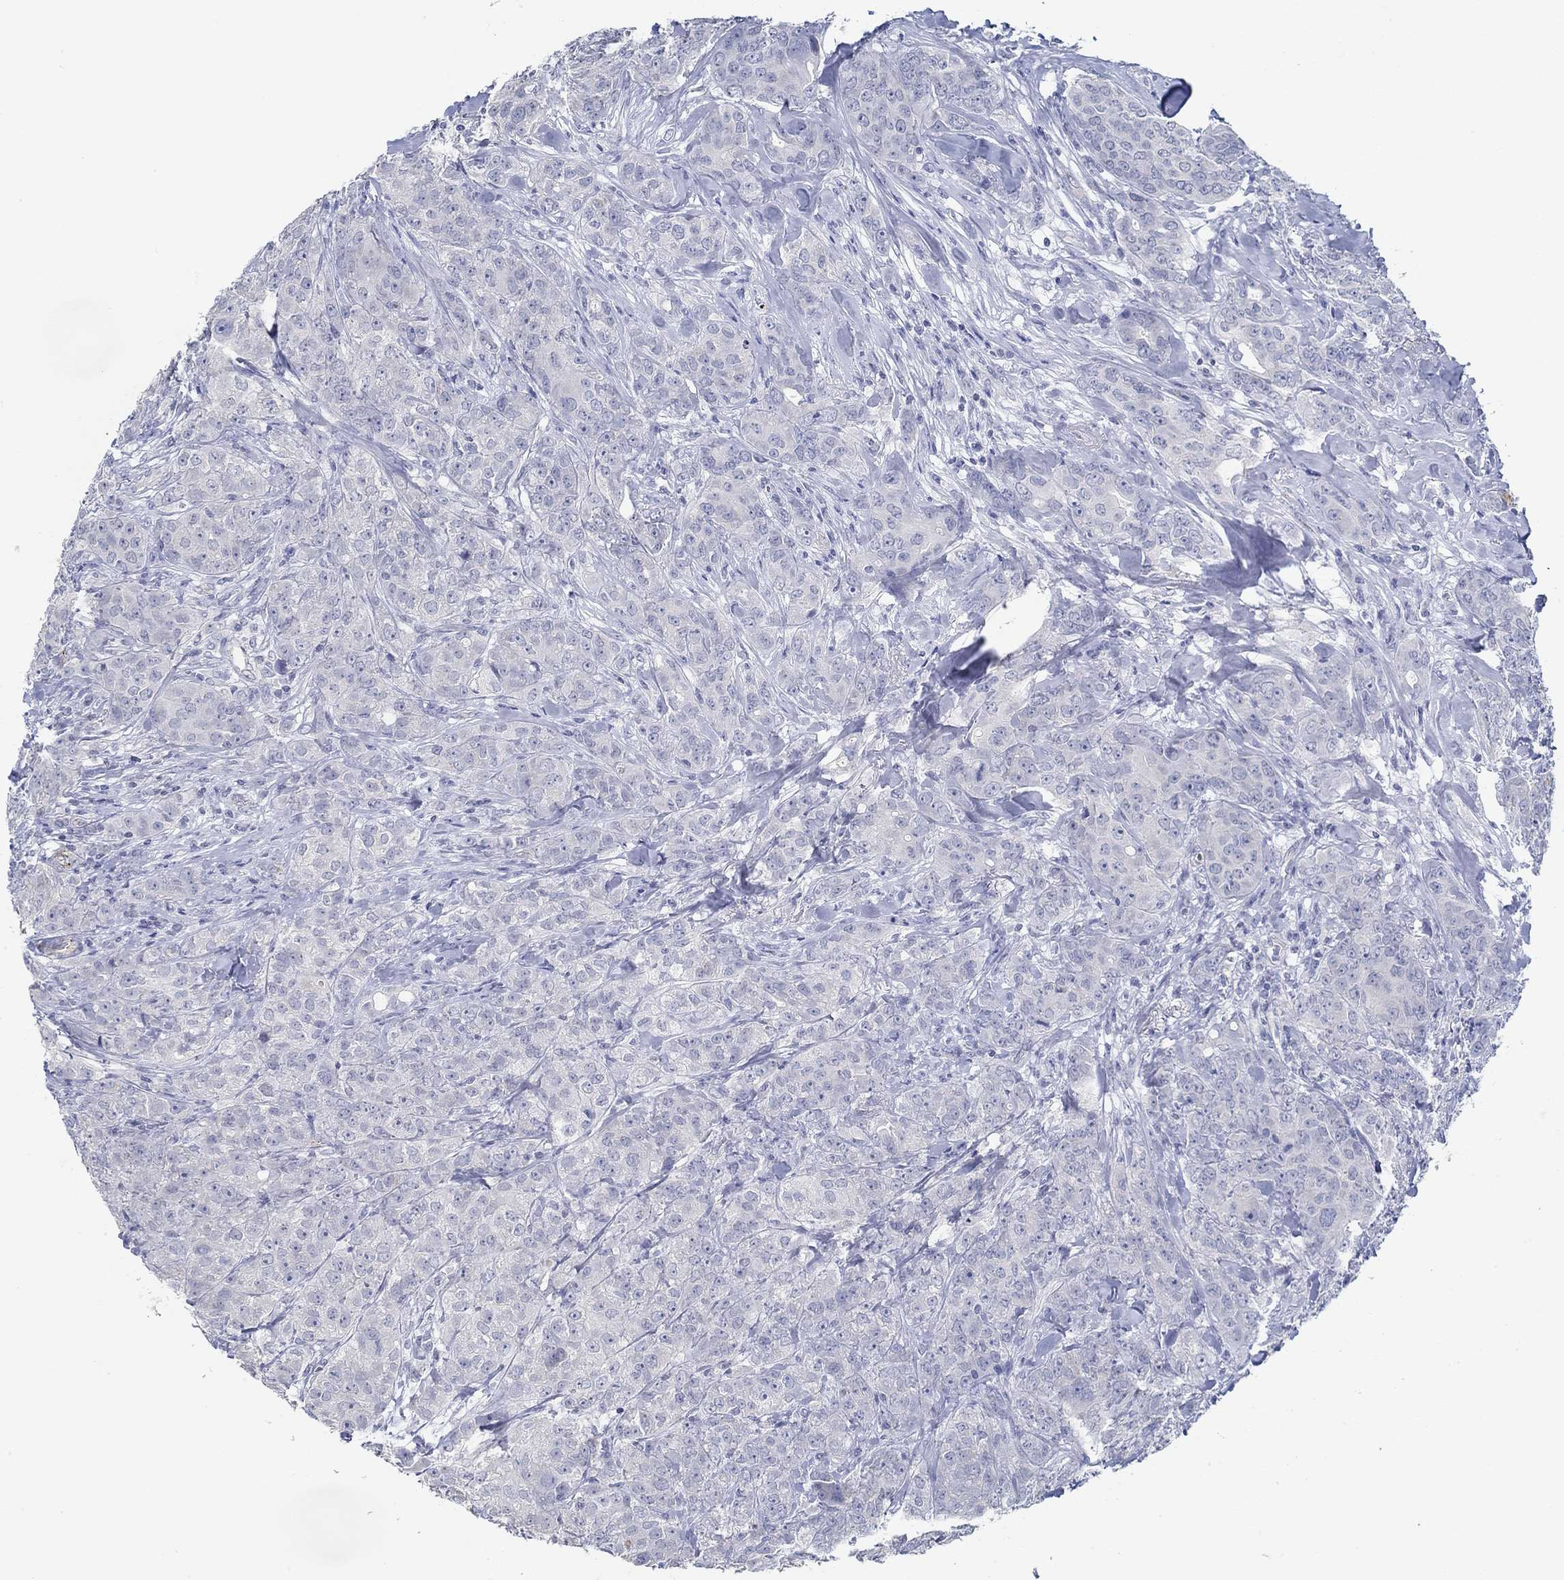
{"staining": {"intensity": "negative", "quantity": "none", "location": "none"}, "tissue": "breast cancer", "cell_type": "Tumor cells", "image_type": "cancer", "snomed": [{"axis": "morphology", "description": "Duct carcinoma"}, {"axis": "topography", "description": "Breast"}], "caption": "The image demonstrates no staining of tumor cells in infiltrating ductal carcinoma (breast).", "gene": "GJA5", "patient": {"sex": "female", "age": 43}}